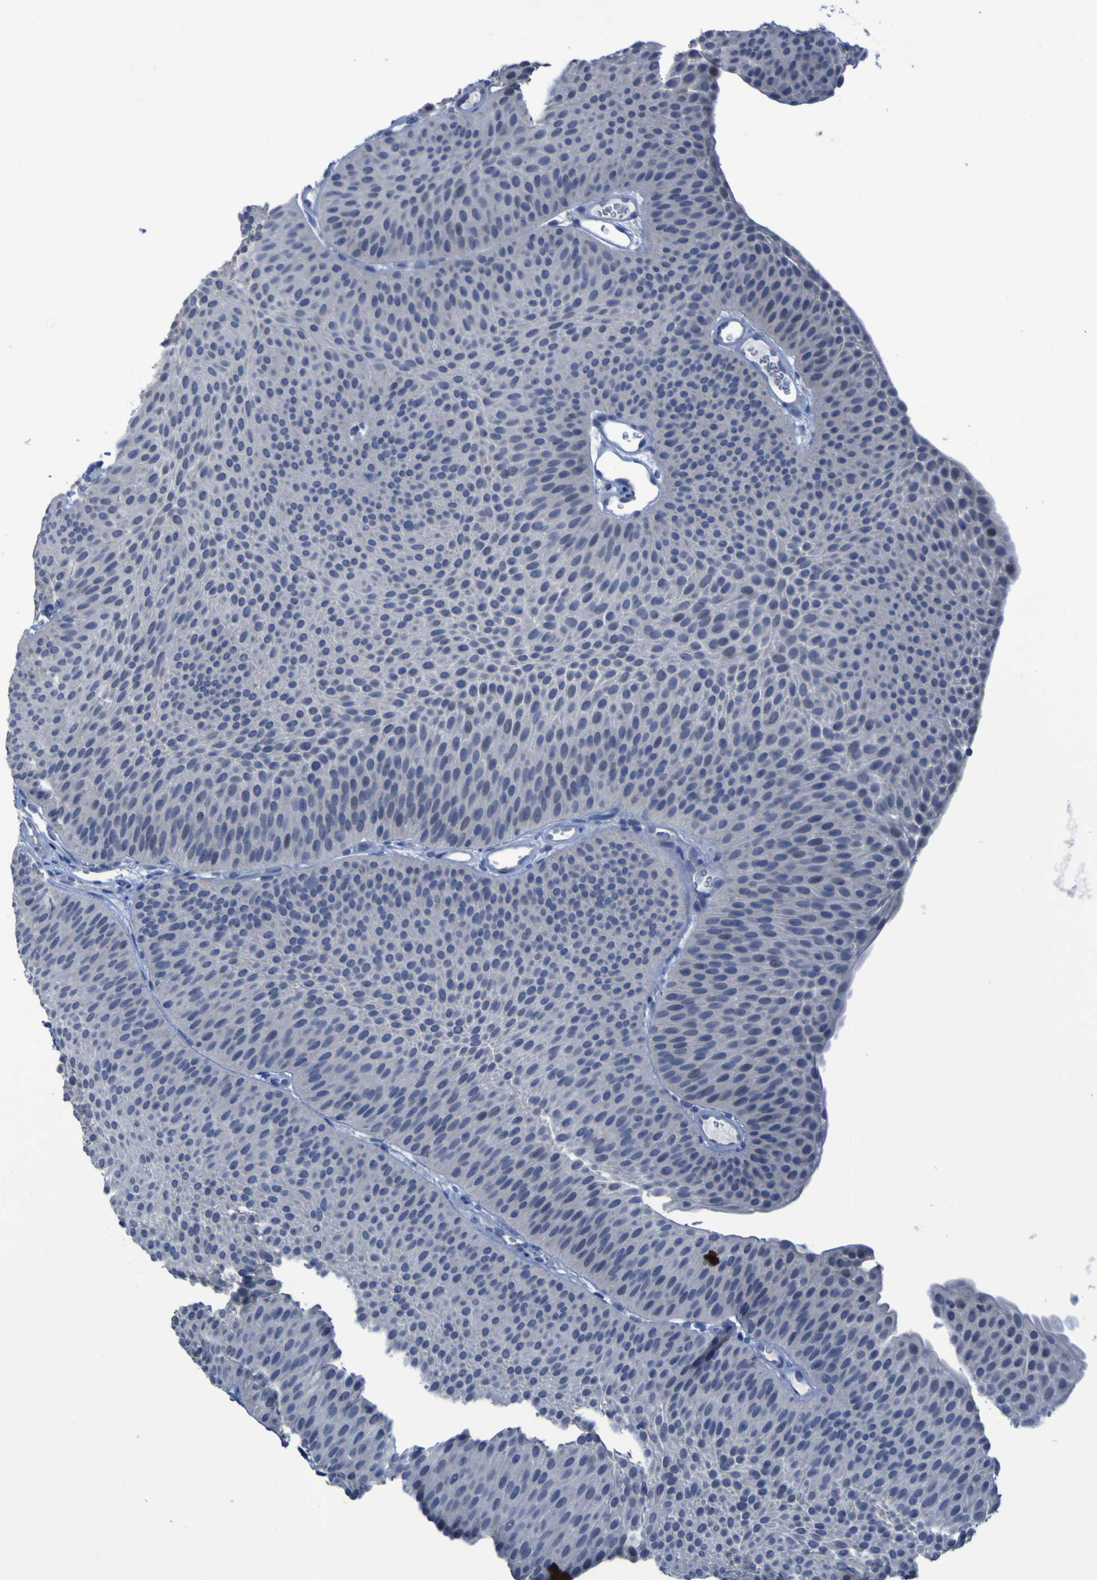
{"staining": {"intensity": "negative", "quantity": "none", "location": "none"}, "tissue": "urothelial cancer", "cell_type": "Tumor cells", "image_type": "cancer", "snomed": [{"axis": "morphology", "description": "Urothelial carcinoma, Low grade"}, {"axis": "topography", "description": "Urinary bladder"}], "caption": "DAB (3,3'-diaminobenzidine) immunohistochemical staining of urothelial cancer reveals no significant expression in tumor cells.", "gene": "CLDN18", "patient": {"sex": "female", "age": 60}}